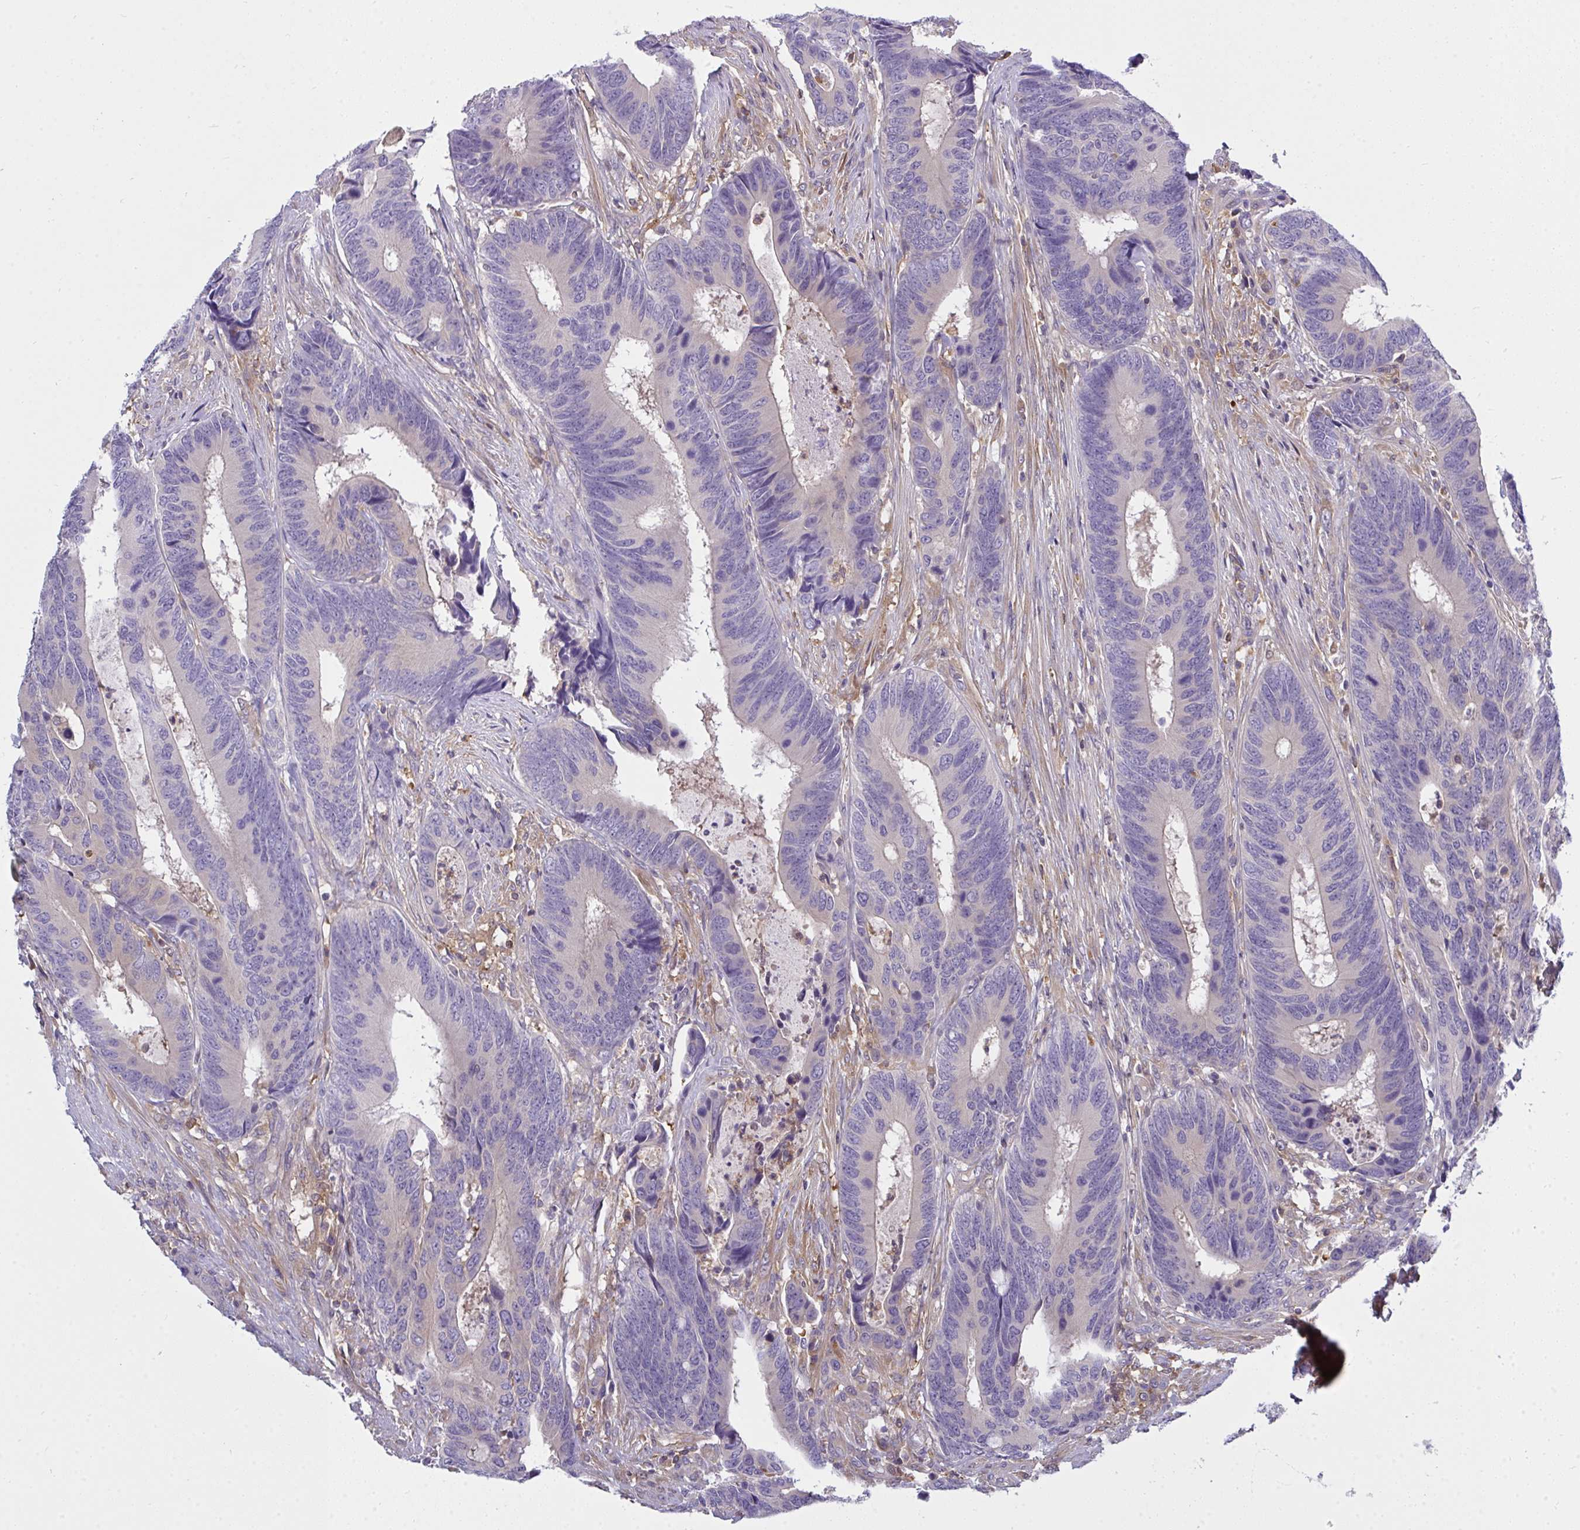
{"staining": {"intensity": "negative", "quantity": "none", "location": "none"}, "tissue": "colorectal cancer", "cell_type": "Tumor cells", "image_type": "cancer", "snomed": [{"axis": "morphology", "description": "Adenocarcinoma, NOS"}, {"axis": "topography", "description": "Colon"}], "caption": "Immunohistochemistry (IHC) of colorectal adenocarcinoma exhibits no positivity in tumor cells.", "gene": "SLC30A6", "patient": {"sex": "male", "age": 87}}